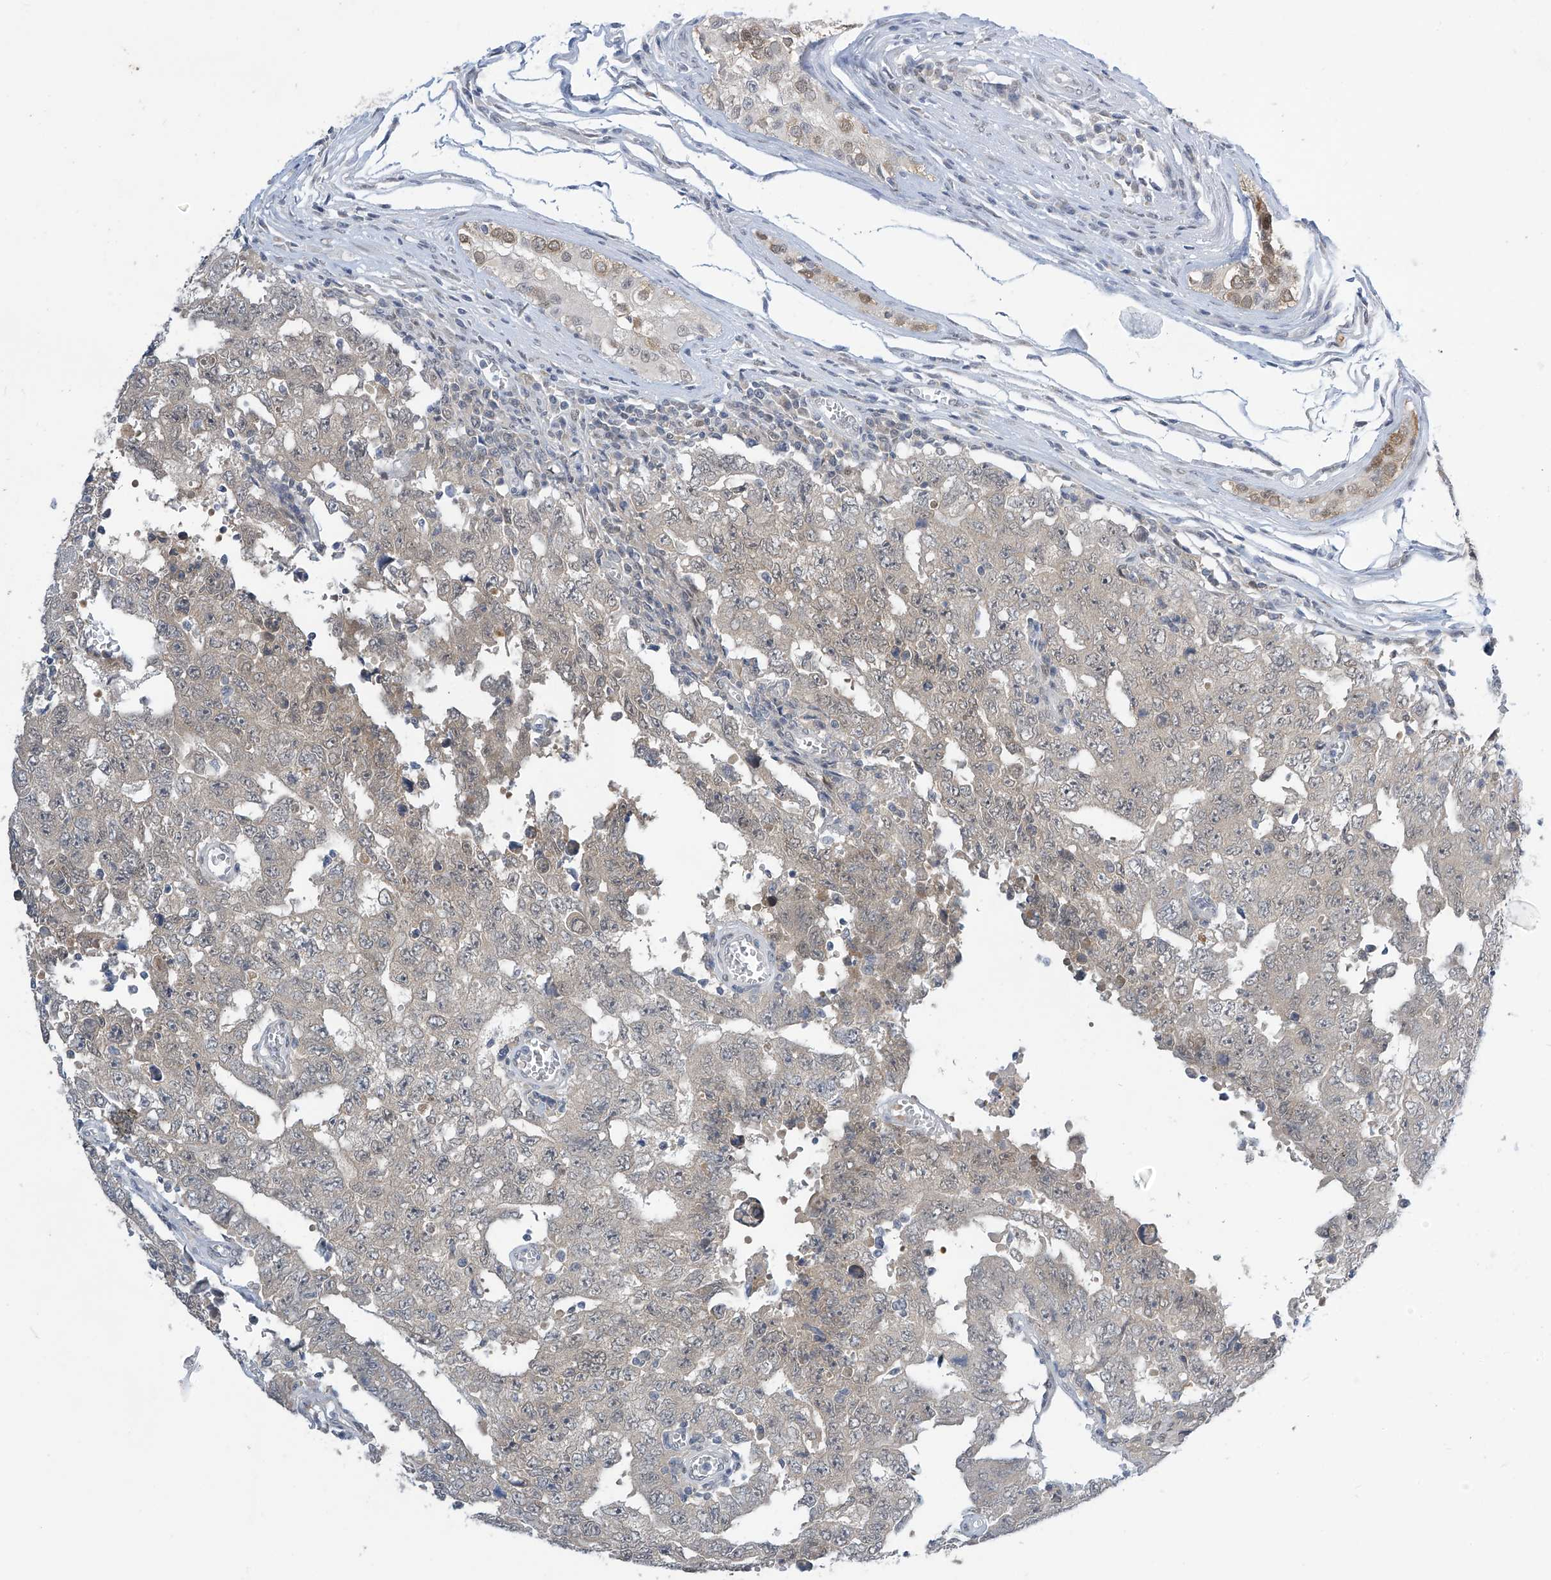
{"staining": {"intensity": "moderate", "quantity": "25%-75%", "location": "cytoplasmic/membranous"}, "tissue": "testis cancer", "cell_type": "Tumor cells", "image_type": "cancer", "snomed": [{"axis": "morphology", "description": "Carcinoma, Embryonal, NOS"}, {"axis": "topography", "description": "Testis"}], "caption": "Human testis cancer stained with a protein marker shows moderate staining in tumor cells.", "gene": "APLF", "patient": {"sex": "male", "age": 26}}